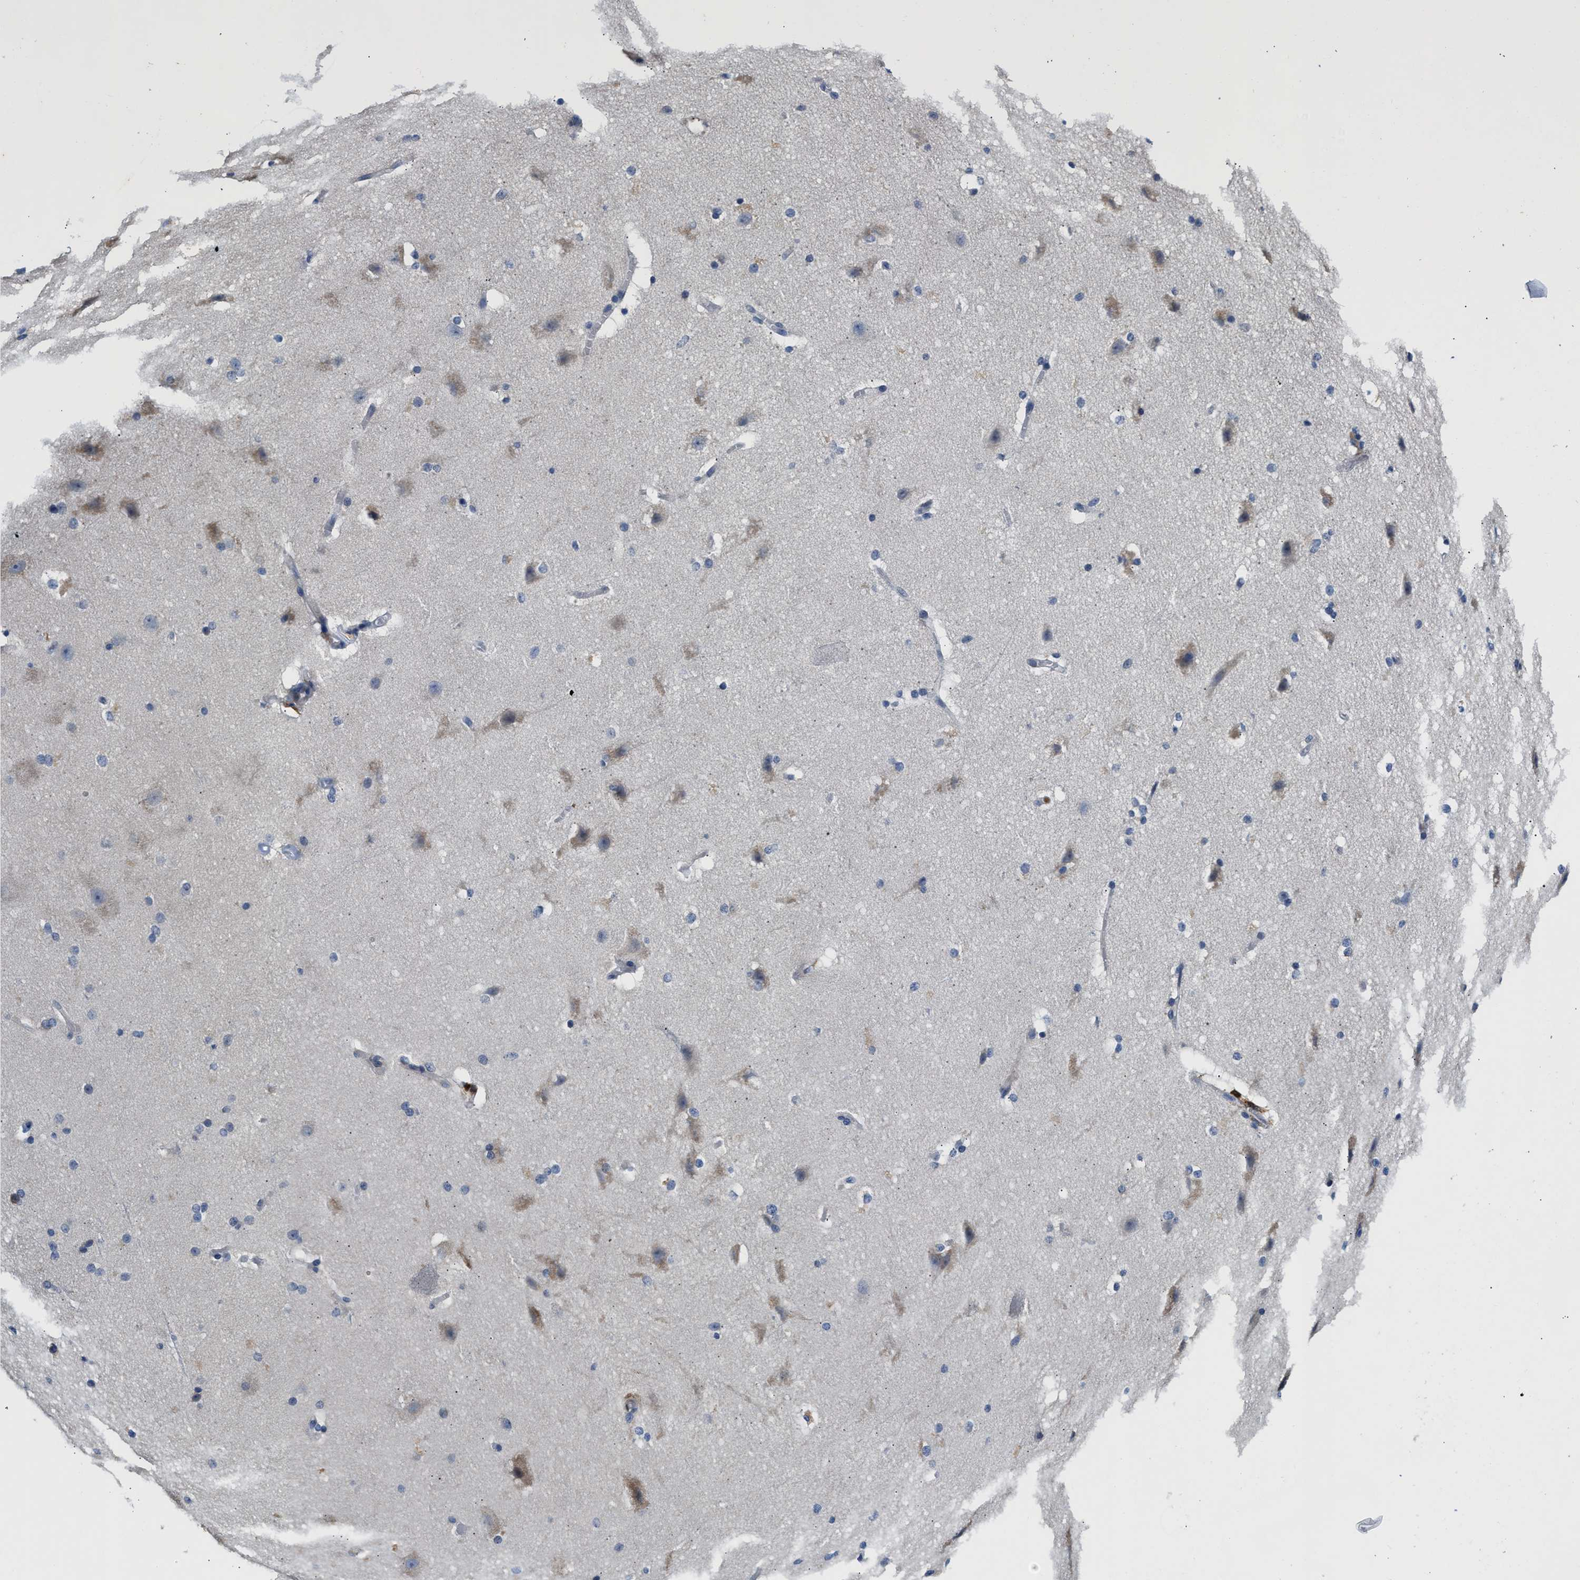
{"staining": {"intensity": "negative", "quantity": "none", "location": "none"}, "tissue": "cerebral cortex", "cell_type": "Endothelial cells", "image_type": "normal", "snomed": [{"axis": "morphology", "description": "Normal tissue, NOS"}, {"axis": "topography", "description": "Cerebral cortex"}, {"axis": "topography", "description": "Hippocampus"}], "caption": "IHC of benign human cerebral cortex displays no expression in endothelial cells. (Stains: DAB (3,3'-diaminobenzidine) immunohistochemistry with hematoxylin counter stain, Microscopy: brightfield microscopy at high magnification).", "gene": "SLIT2", "patient": {"sex": "female", "age": 19}}